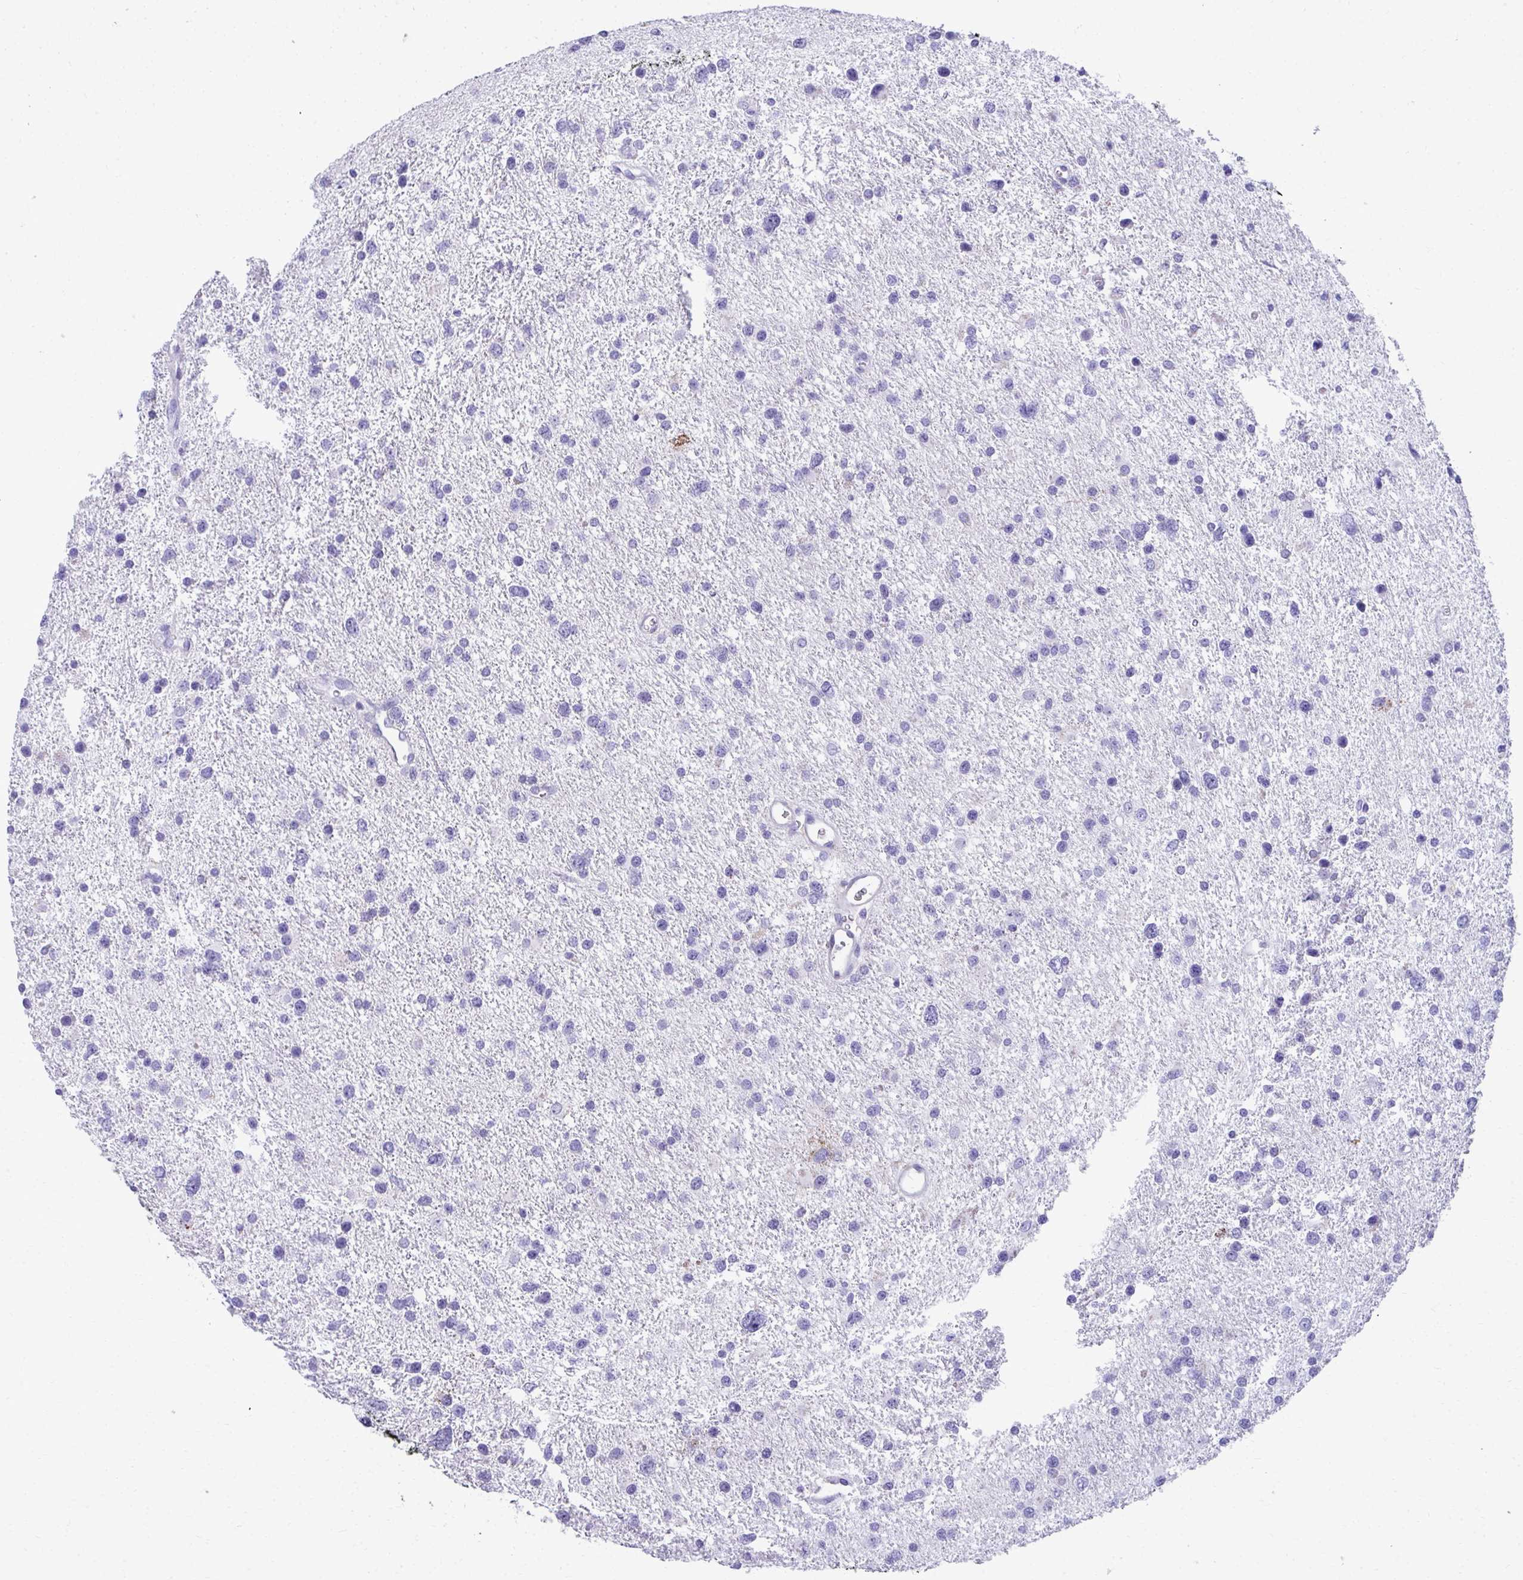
{"staining": {"intensity": "negative", "quantity": "none", "location": "none"}, "tissue": "glioma", "cell_type": "Tumor cells", "image_type": "cancer", "snomed": [{"axis": "morphology", "description": "Glioma, malignant, Low grade"}, {"axis": "topography", "description": "Brain"}], "caption": "This is a photomicrograph of immunohistochemistry (IHC) staining of malignant glioma (low-grade), which shows no expression in tumor cells.", "gene": "AIG1", "patient": {"sex": "female", "age": 55}}